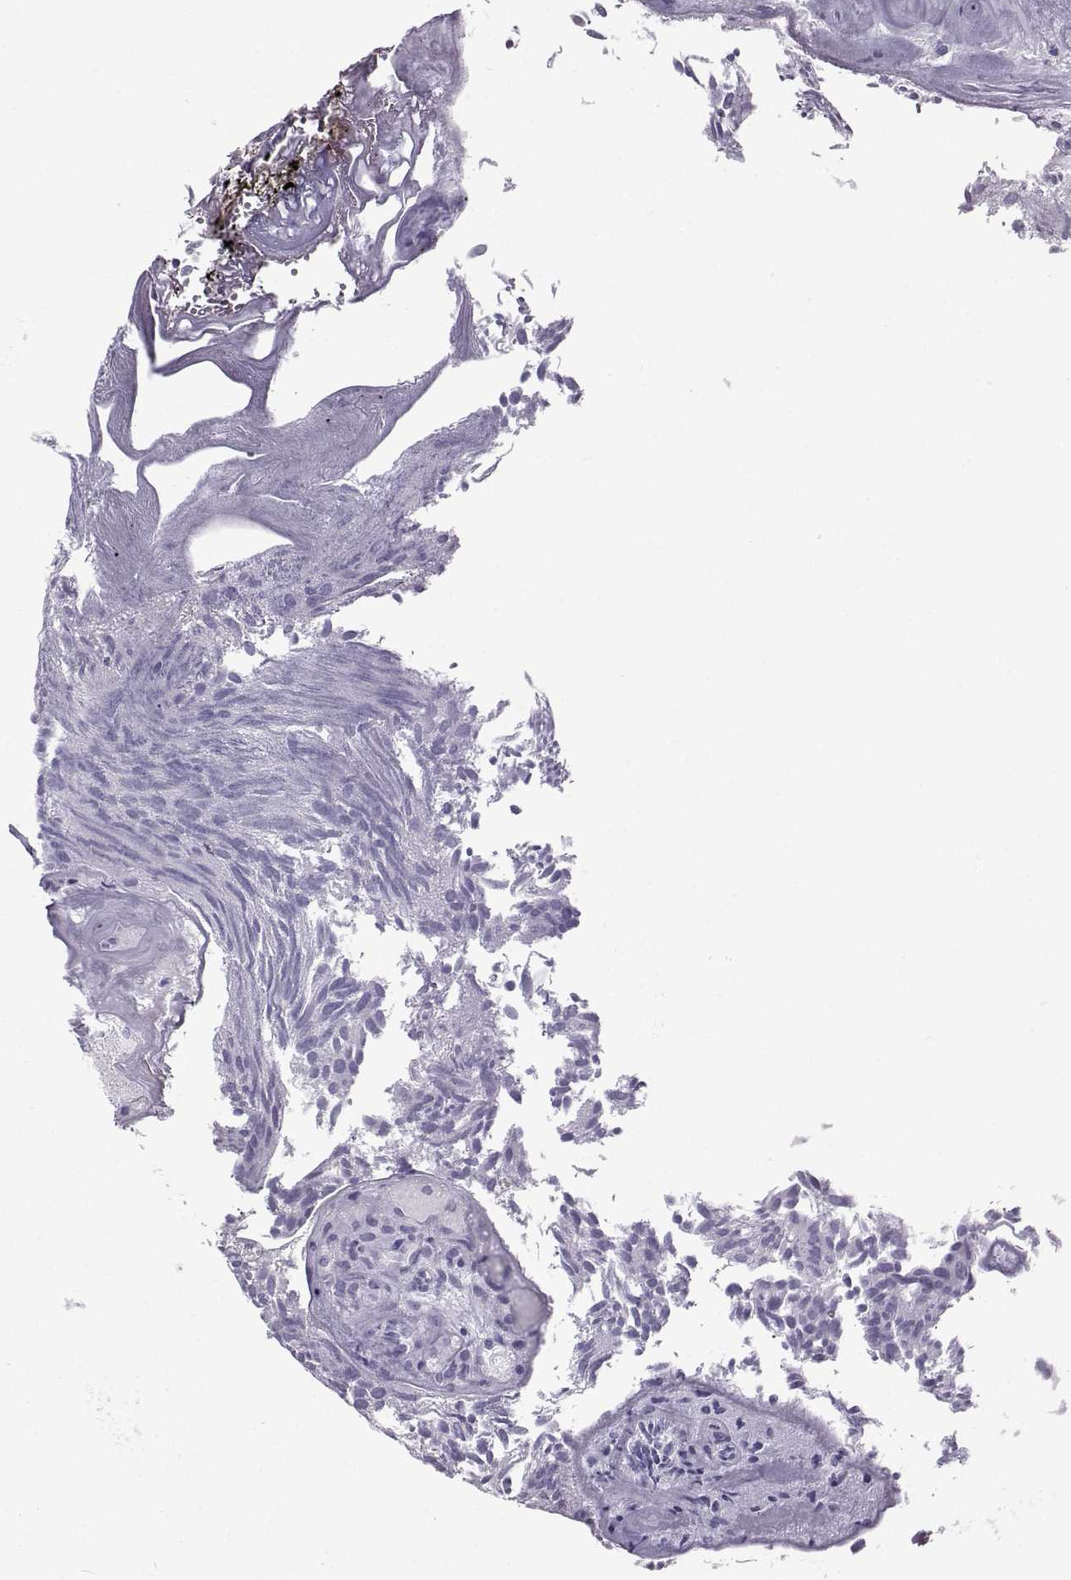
{"staining": {"intensity": "negative", "quantity": "none", "location": "none"}, "tissue": "urothelial cancer", "cell_type": "Tumor cells", "image_type": "cancer", "snomed": [{"axis": "morphology", "description": "Urothelial carcinoma, Low grade"}, {"axis": "topography", "description": "Urinary bladder"}], "caption": "A micrograph of urothelial cancer stained for a protein demonstrates no brown staining in tumor cells.", "gene": "DMRT3", "patient": {"sex": "female", "age": 87}}